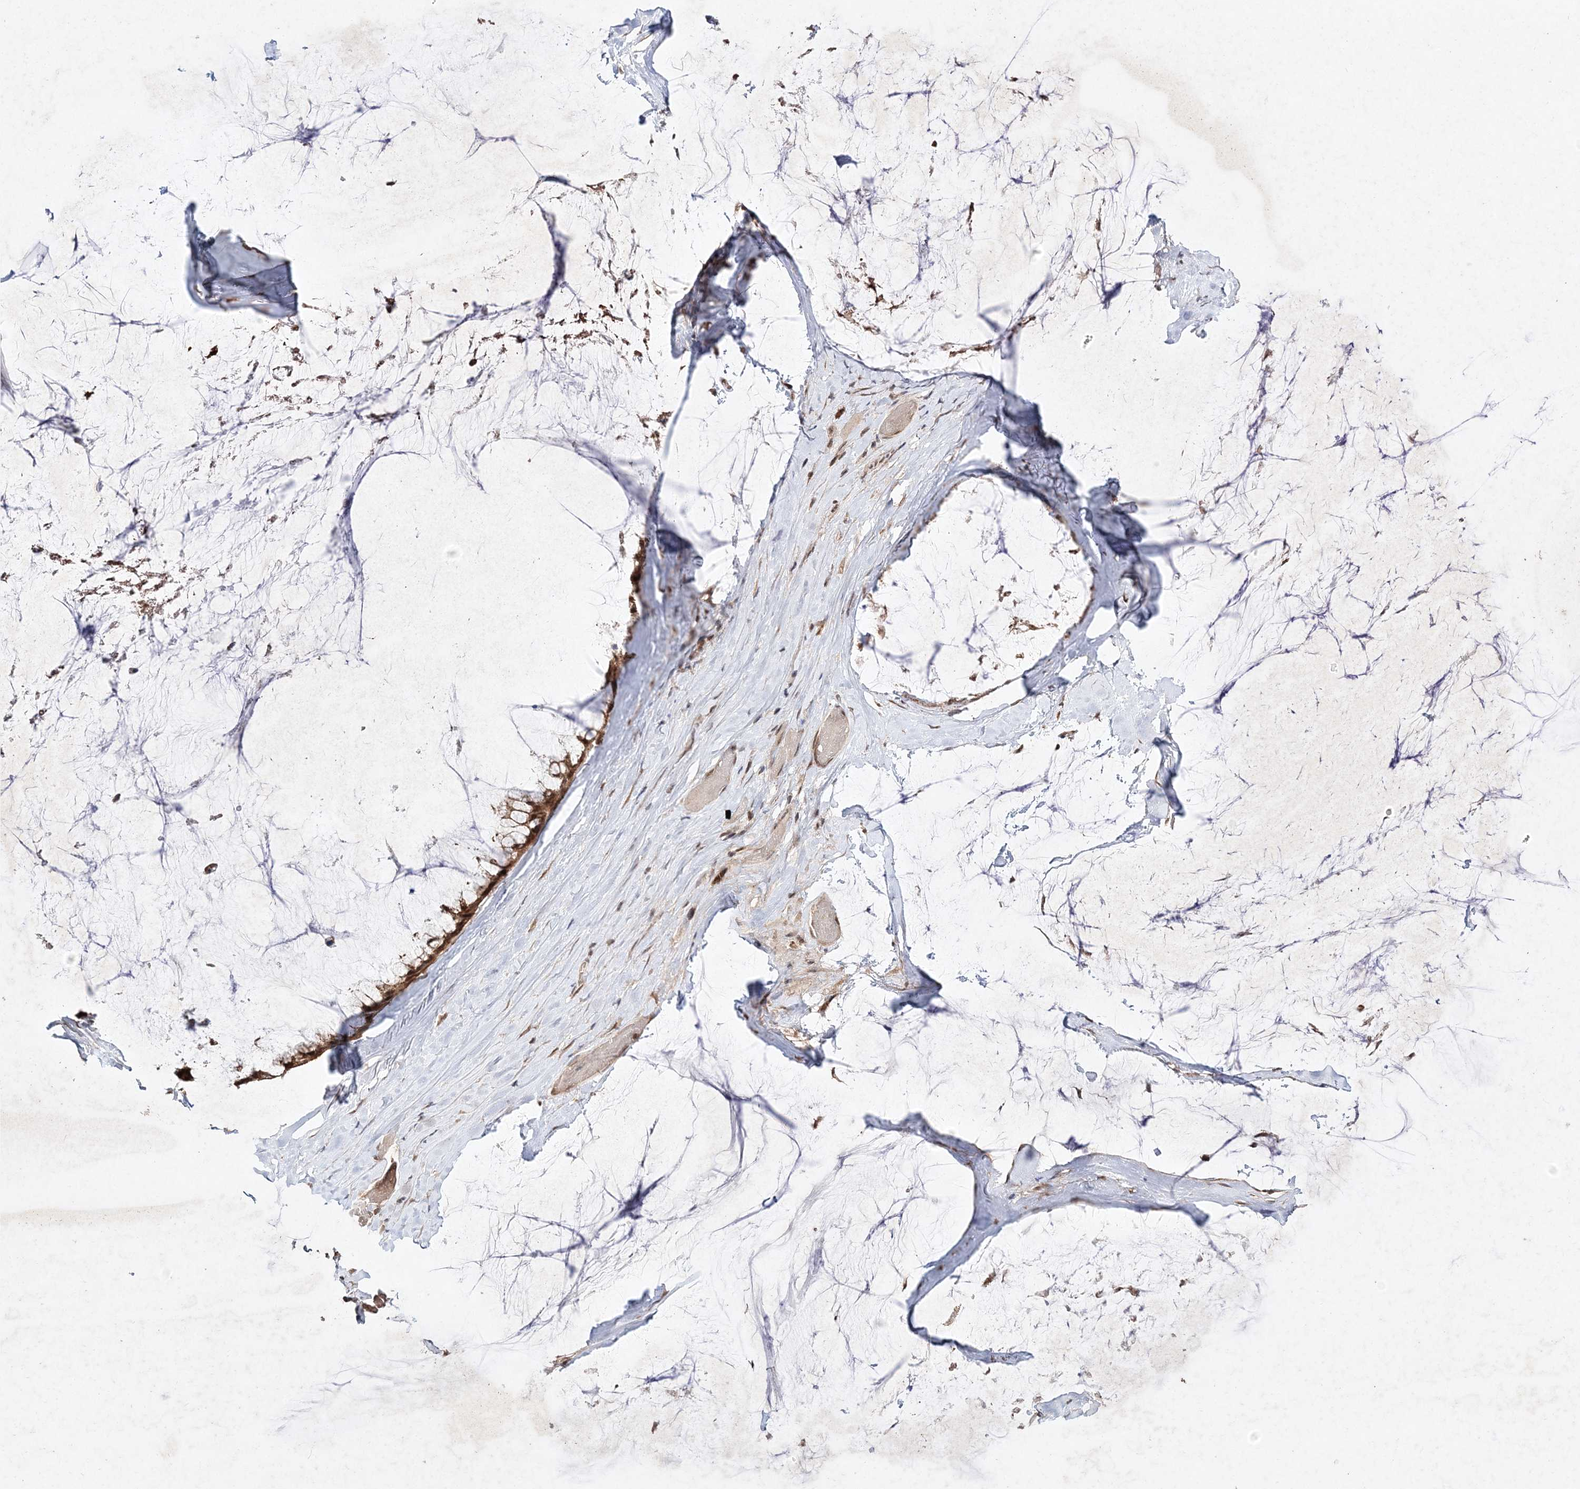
{"staining": {"intensity": "strong", "quantity": ">75%", "location": "cytoplasmic/membranous,nuclear"}, "tissue": "ovarian cancer", "cell_type": "Tumor cells", "image_type": "cancer", "snomed": [{"axis": "morphology", "description": "Cystadenocarcinoma, mucinous, NOS"}, {"axis": "topography", "description": "Ovary"}], "caption": "Ovarian cancer (mucinous cystadenocarcinoma) was stained to show a protein in brown. There is high levels of strong cytoplasmic/membranous and nuclear positivity in about >75% of tumor cells. (brown staining indicates protein expression, while blue staining denotes nuclei).", "gene": "NIF3L1", "patient": {"sex": "female", "age": 39}}